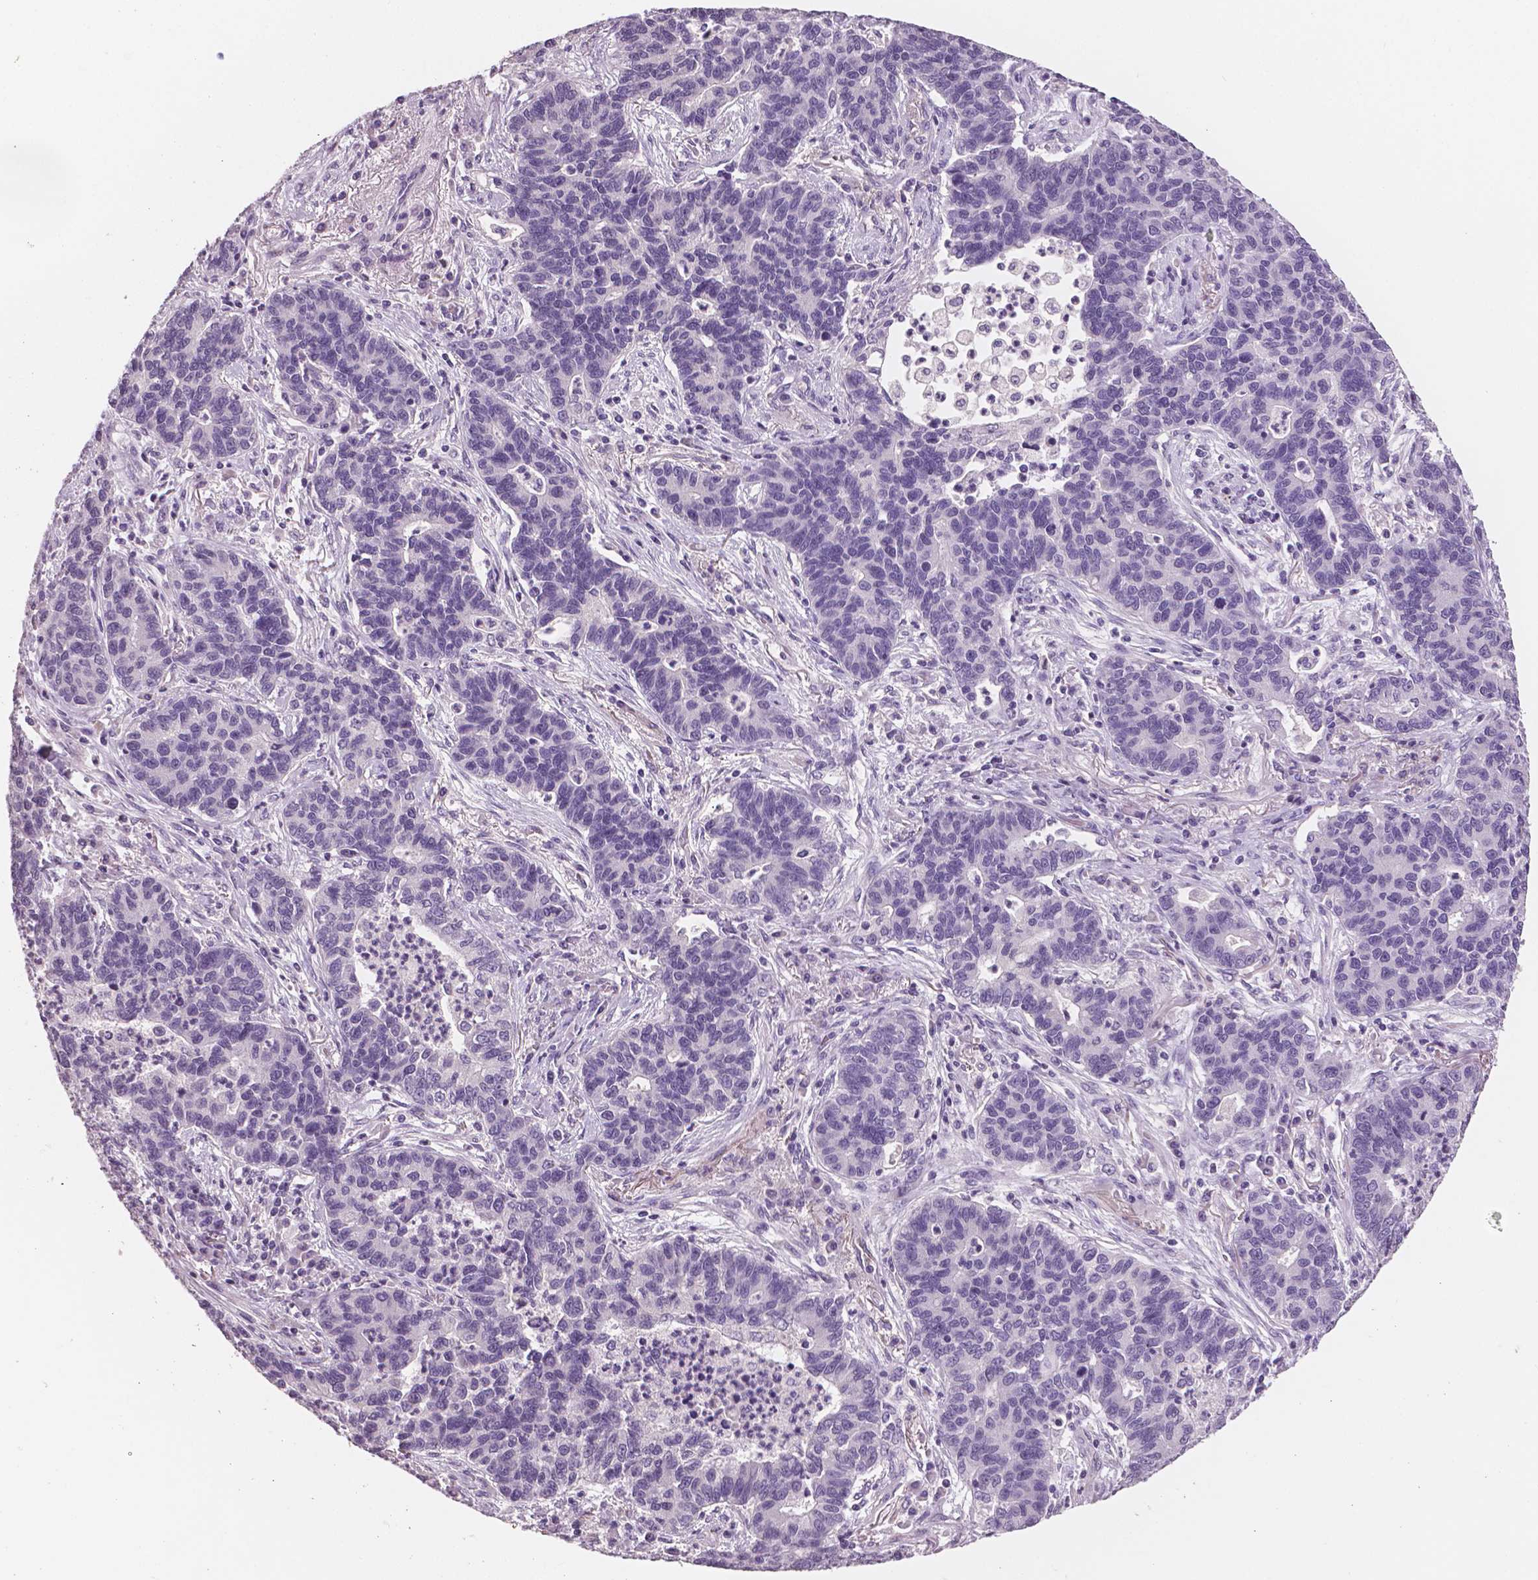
{"staining": {"intensity": "negative", "quantity": "none", "location": "none"}, "tissue": "lung cancer", "cell_type": "Tumor cells", "image_type": "cancer", "snomed": [{"axis": "morphology", "description": "Adenocarcinoma, NOS"}, {"axis": "topography", "description": "Lung"}], "caption": "This is an immunohistochemistry micrograph of human lung cancer. There is no positivity in tumor cells.", "gene": "TSPAN7", "patient": {"sex": "female", "age": 57}}